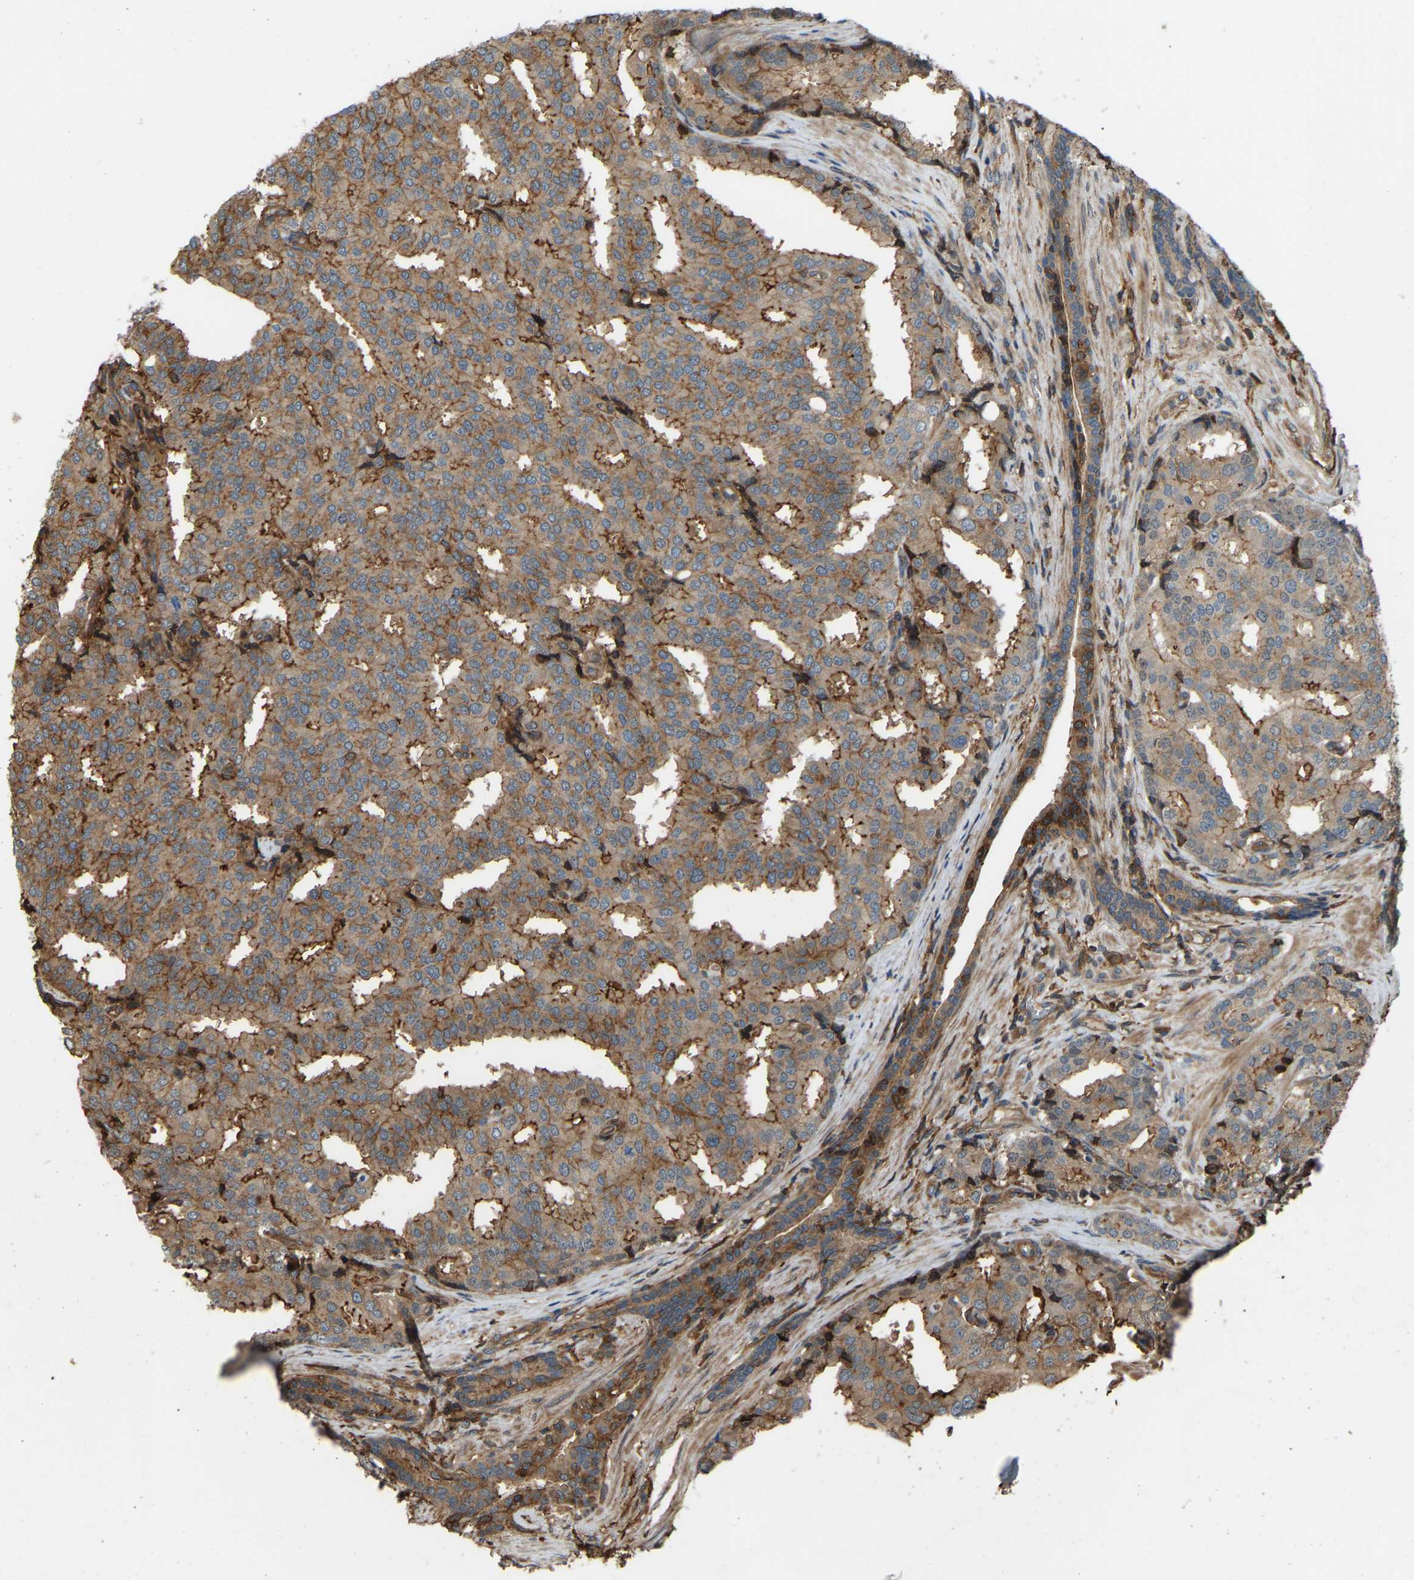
{"staining": {"intensity": "moderate", "quantity": ">75%", "location": "cytoplasmic/membranous"}, "tissue": "prostate cancer", "cell_type": "Tumor cells", "image_type": "cancer", "snomed": [{"axis": "morphology", "description": "Adenocarcinoma, High grade"}, {"axis": "topography", "description": "Prostate"}], "caption": "The immunohistochemical stain shows moderate cytoplasmic/membranous positivity in tumor cells of prostate high-grade adenocarcinoma tissue.", "gene": "SAMD9L", "patient": {"sex": "male", "age": 50}}